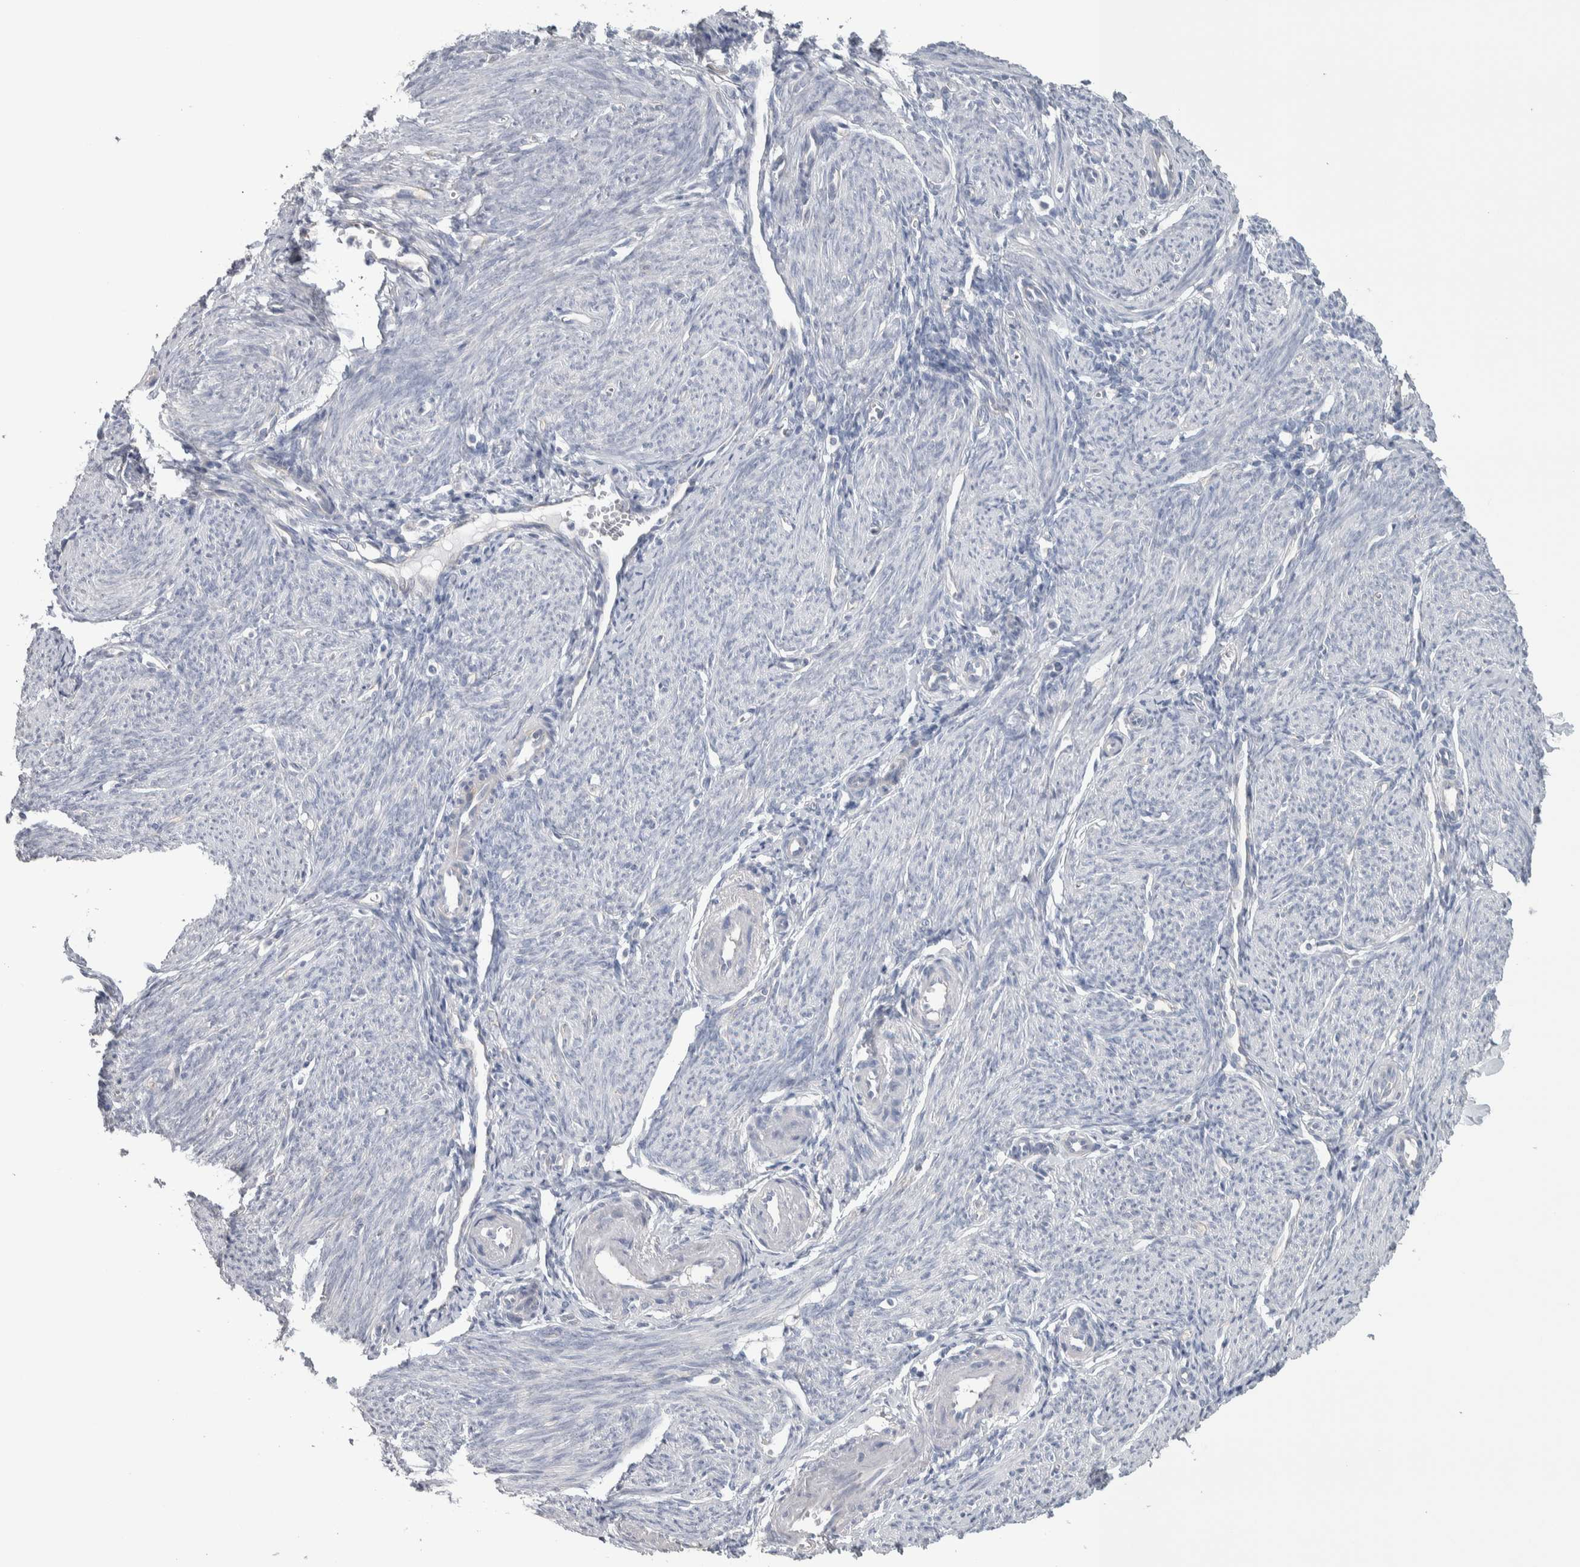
{"staining": {"intensity": "negative", "quantity": "none", "location": "none"}, "tissue": "endometrium", "cell_type": "Cells in endometrial stroma", "image_type": "normal", "snomed": [{"axis": "morphology", "description": "Normal tissue, NOS"}, {"axis": "morphology", "description": "Adenocarcinoma, NOS"}, {"axis": "topography", "description": "Endometrium"}], "caption": "A micrograph of endometrium stained for a protein exhibits no brown staining in cells in endometrial stroma.", "gene": "GPHN", "patient": {"sex": "female", "age": 57}}